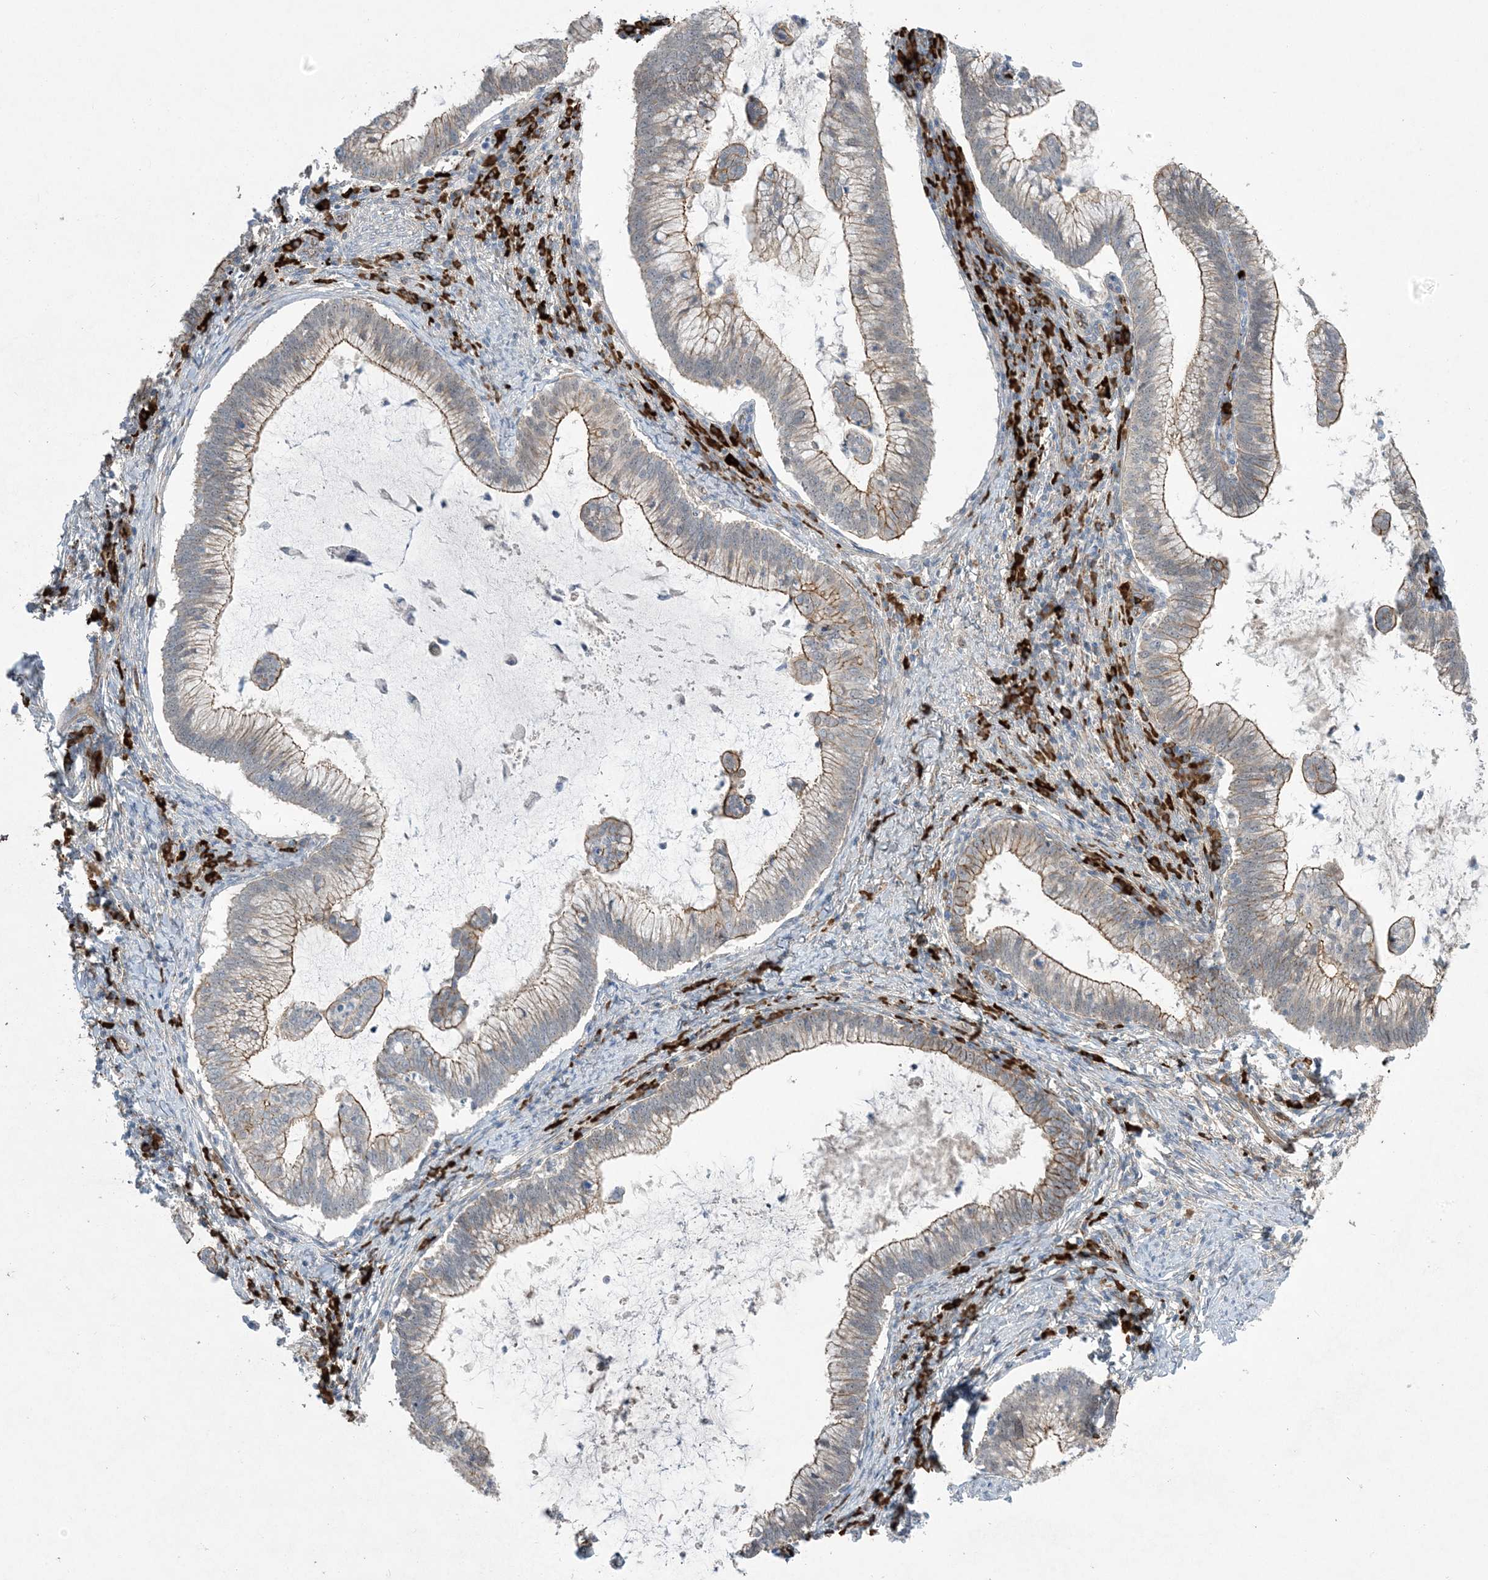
{"staining": {"intensity": "weak", "quantity": "25%-75%", "location": "cytoplasmic/membranous"}, "tissue": "cervical cancer", "cell_type": "Tumor cells", "image_type": "cancer", "snomed": [{"axis": "morphology", "description": "Adenocarcinoma, NOS"}, {"axis": "topography", "description": "Cervix"}], "caption": "Immunohistochemistry of human cervical cancer shows low levels of weak cytoplasmic/membranous positivity in about 25%-75% of tumor cells.", "gene": "AOC1", "patient": {"sex": "female", "age": 36}}